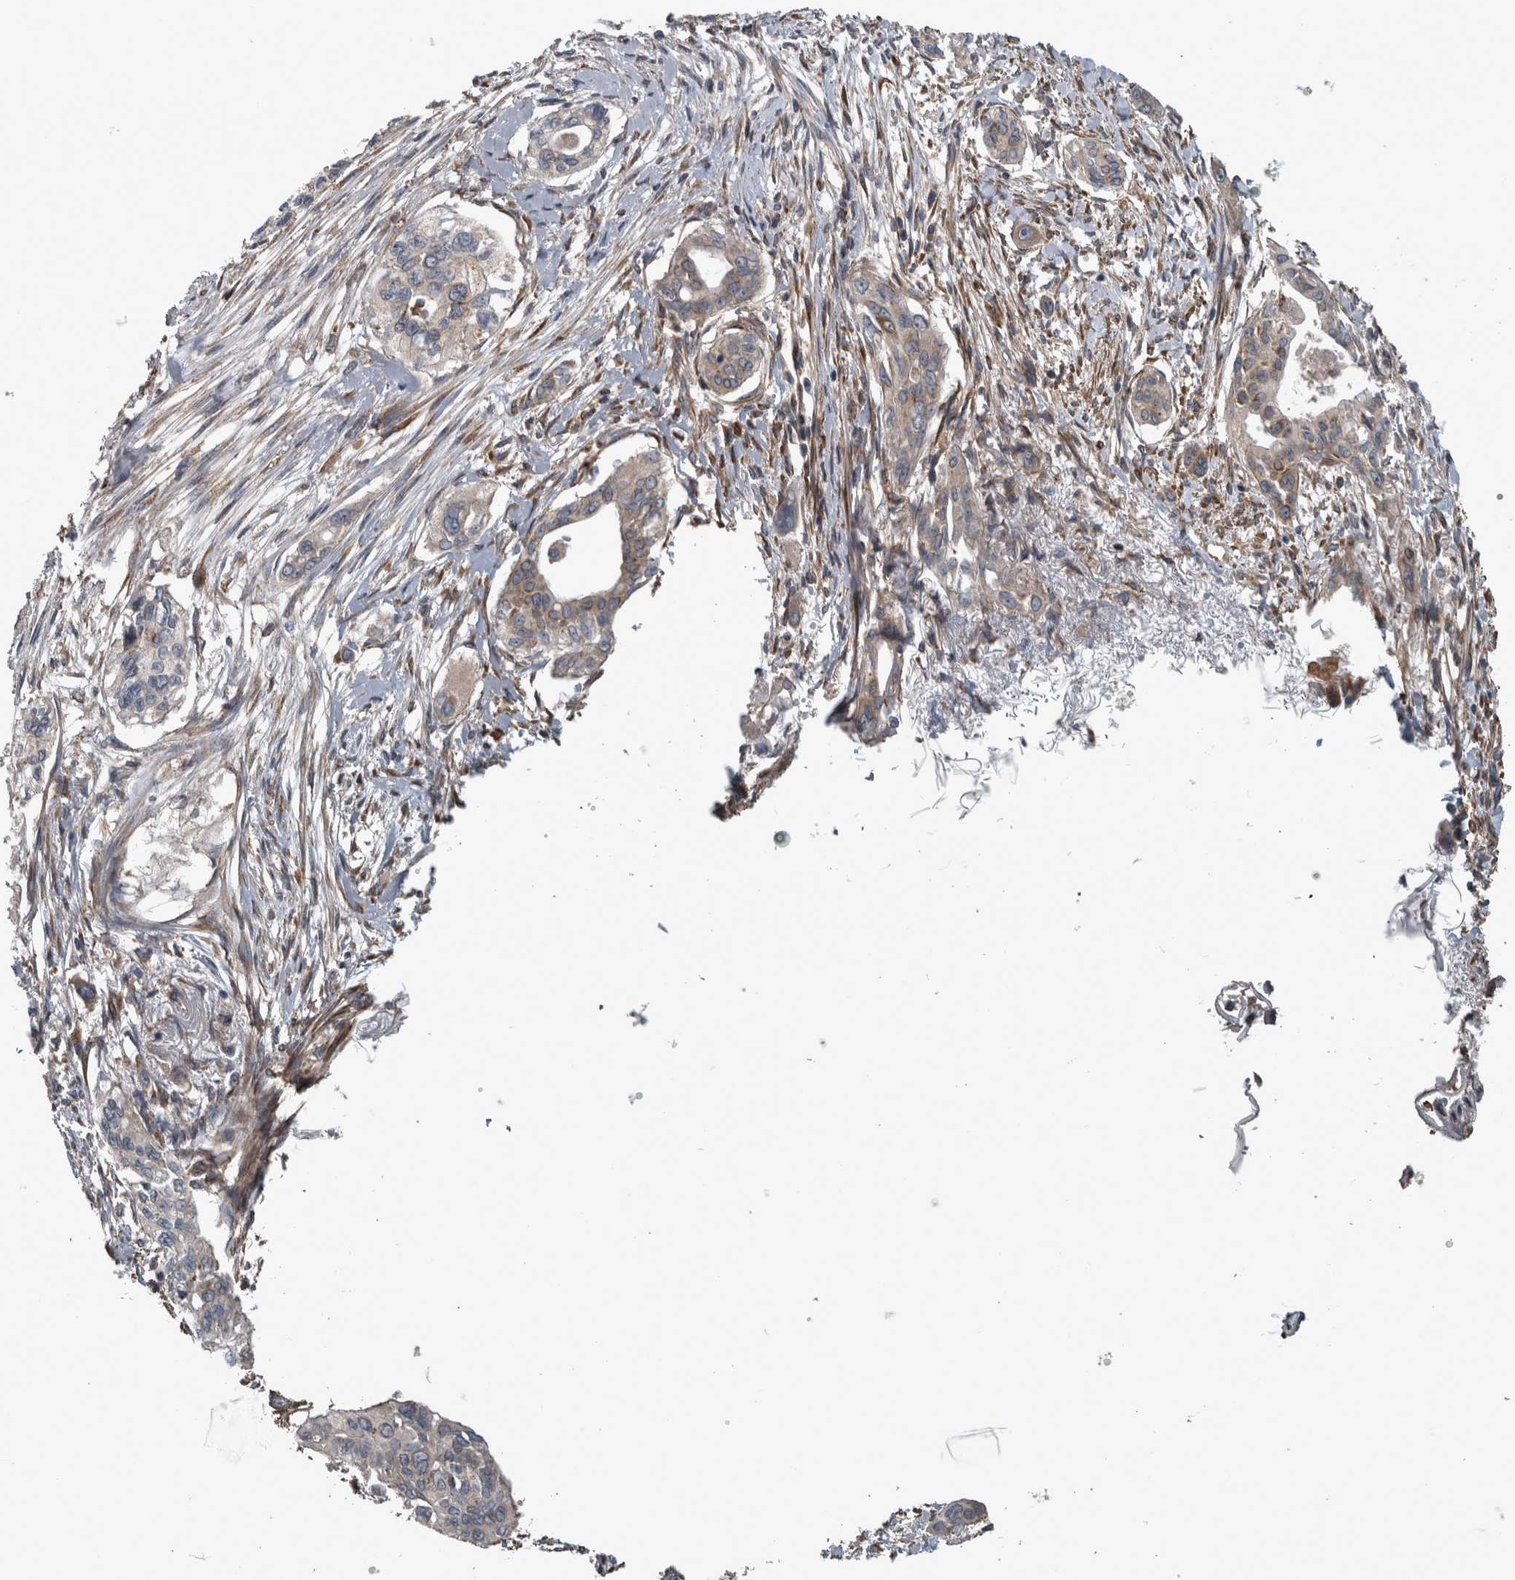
{"staining": {"intensity": "weak", "quantity": "<25%", "location": "cytoplasmic/membranous"}, "tissue": "pancreatic cancer", "cell_type": "Tumor cells", "image_type": "cancer", "snomed": [{"axis": "morphology", "description": "Adenocarcinoma, NOS"}, {"axis": "topography", "description": "Pancreas"}], "caption": "Photomicrograph shows no protein expression in tumor cells of pancreatic cancer tissue.", "gene": "EXOC8", "patient": {"sex": "female", "age": 60}}